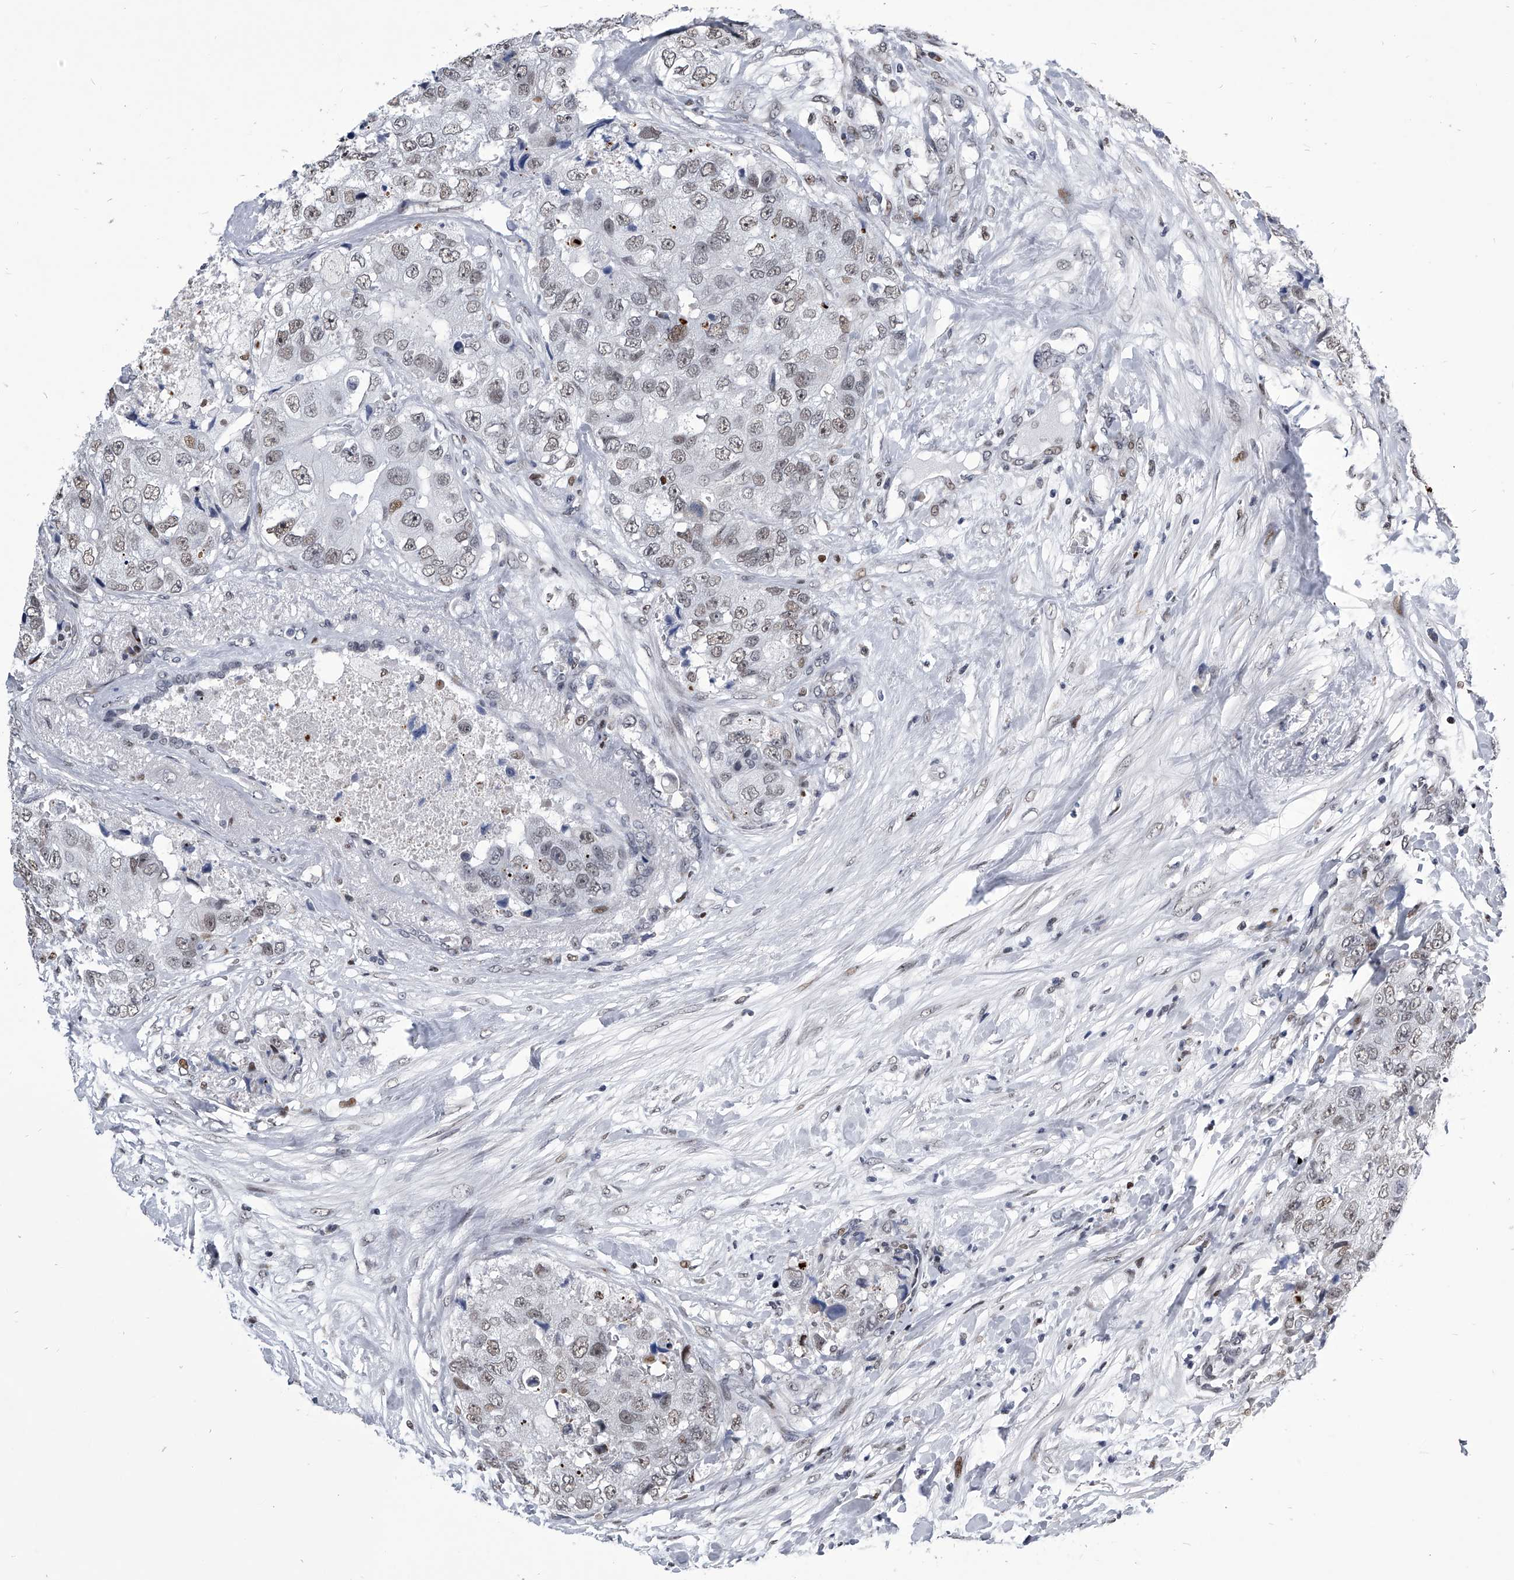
{"staining": {"intensity": "weak", "quantity": "25%-75%", "location": "nuclear"}, "tissue": "breast cancer", "cell_type": "Tumor cells", "image_type": "cancer", "snomed": [{"axis": "morphology", "description": "Duct carcinoma"}, {"axis": "topography", "description": "Breast"}], "caption": "IHC of human intraductal carcinoma (breast) reveals low levels of weak nuclear staining in about 25%-75% of tumor cells.", "gene": "CMTR1", "patient": {"sex": "female", "age": 62}}